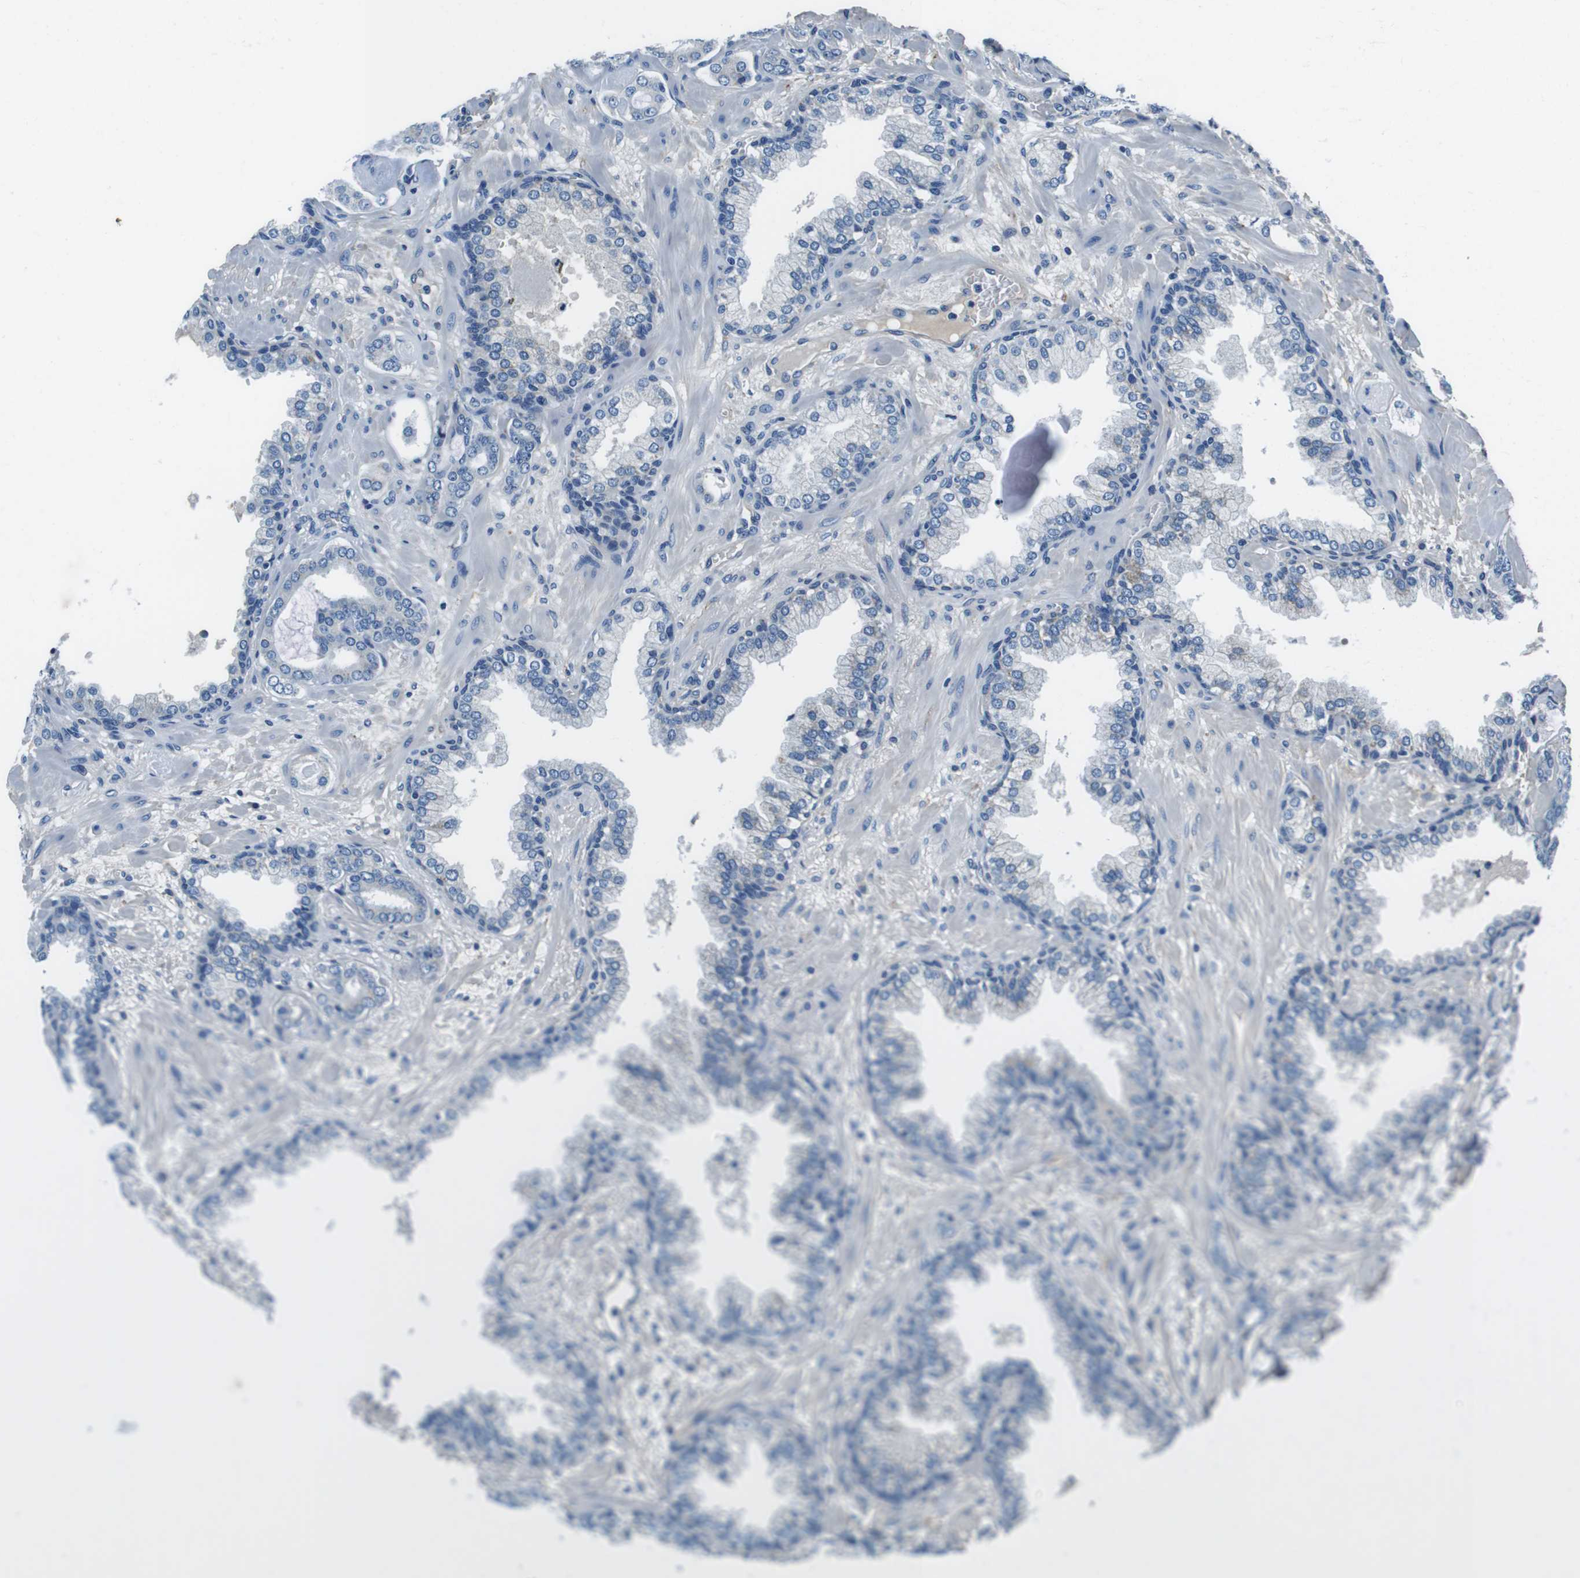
{"staining": {"intensity": "negative", "quantity": "none", "location": "none"}, "tissue": "prostate cancer", "cell_type": "Tumor cells", "image_type": "cancer", "snomed": [{"axis": "morphology", "description": "Adenocarcinoma, Low grade"}, {"axis": "topography", "description": "Prostate"}], "caption": "IHC micrograph of adenocarcinoma (low-grade) (prostate) stained for a protein (brown), which demonstrates no staining in tumor cells.", "gene": "CASQ1", "patient": {"sex": "male", "age": 53}}